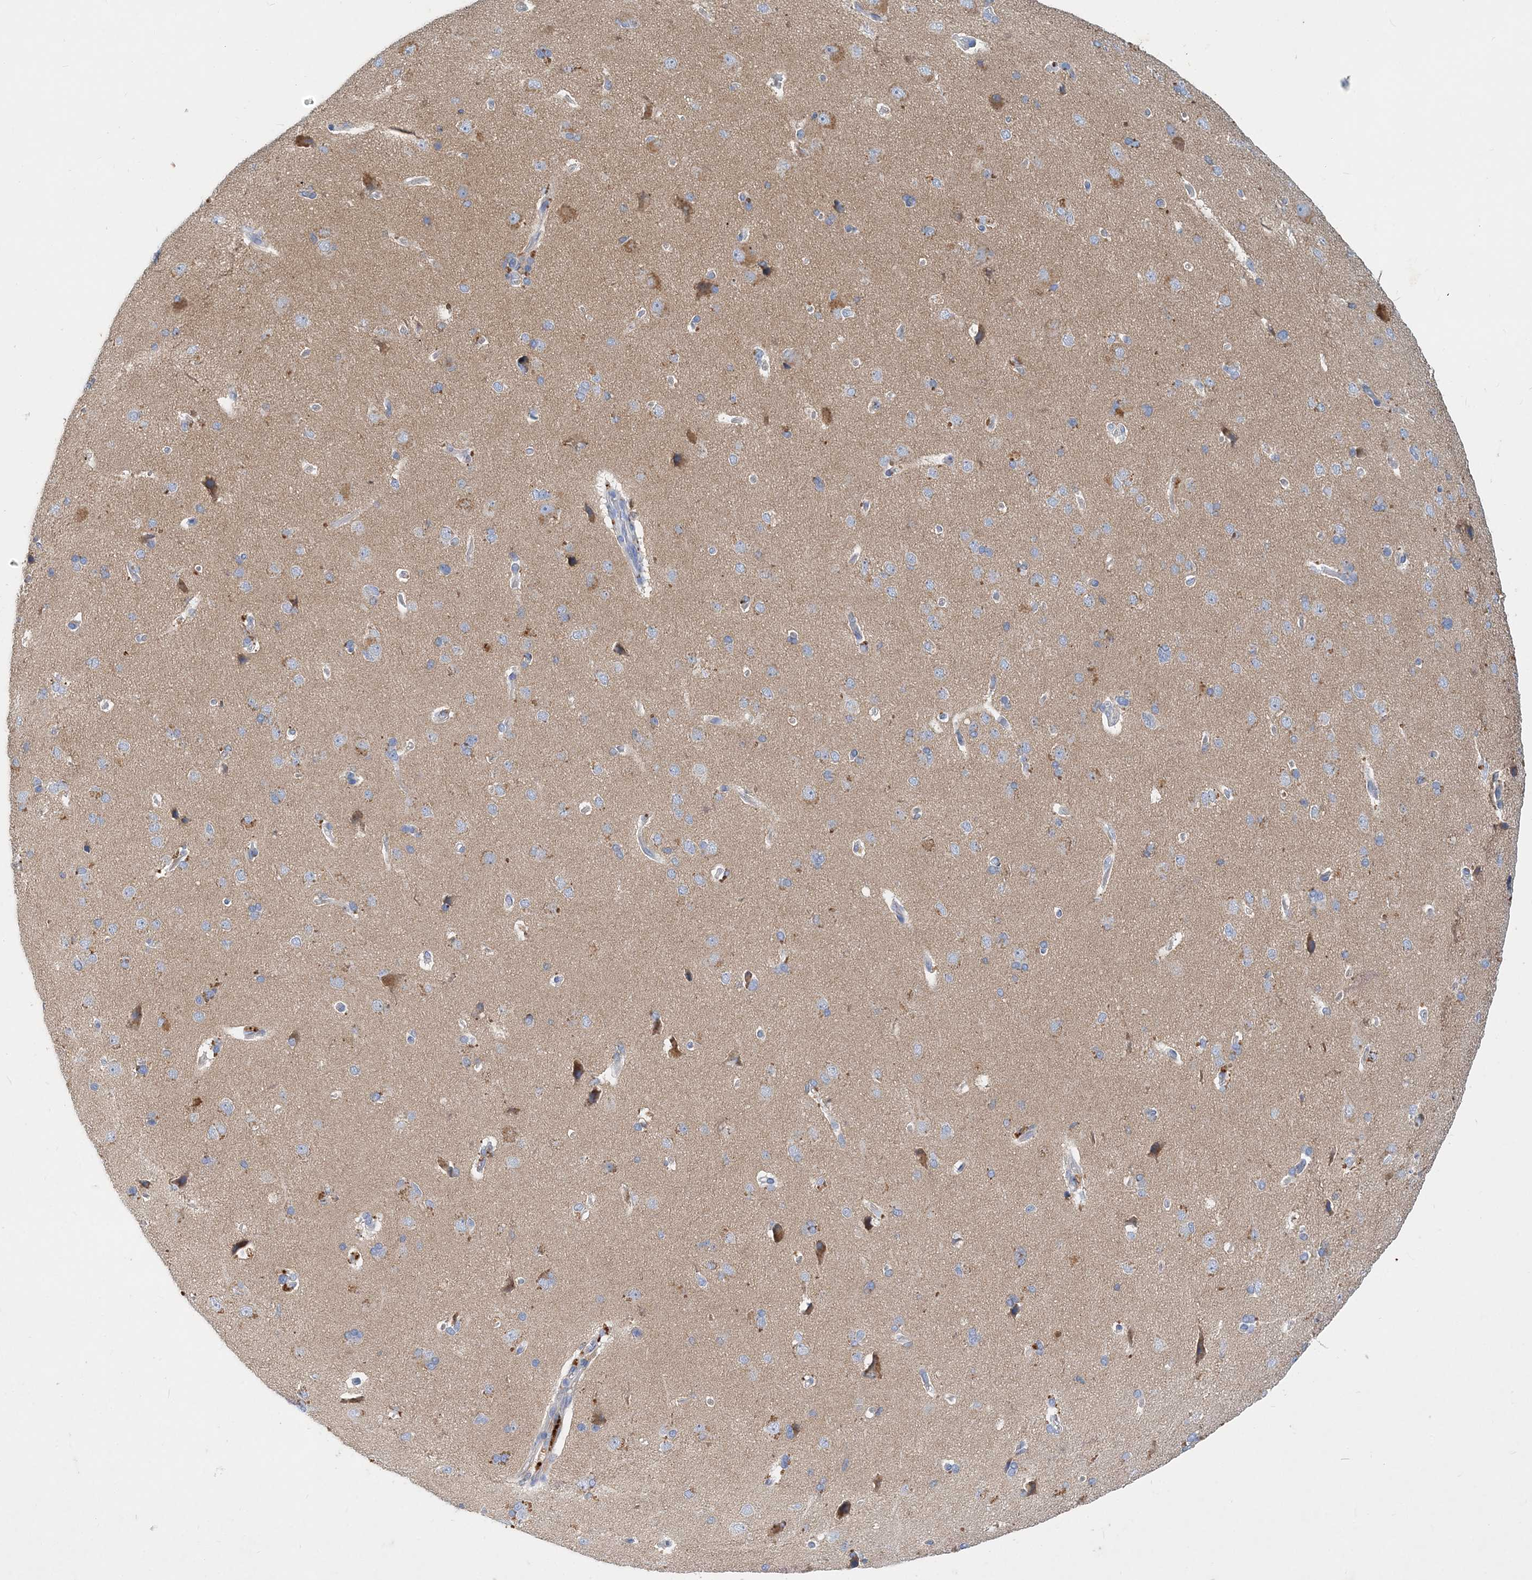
{"staining": {"intensity": "negative", "quantity": "none", "location": "none"}, "tissue": "cerebral cortex", "cell_type": "Endothelial cells", "image_type": "normal", "snomed": [{"axis": "morphology", "description": "Normal tissue, NOS"}, {"axis": "topography", "description": "Cerebral cortex"}], "caption": "The photomicrograph demonstrates no significant staining in endothelial cells of cerebral cortex.", "gene": "GRINA", "patient": {"sex": "male", "age": 62}}